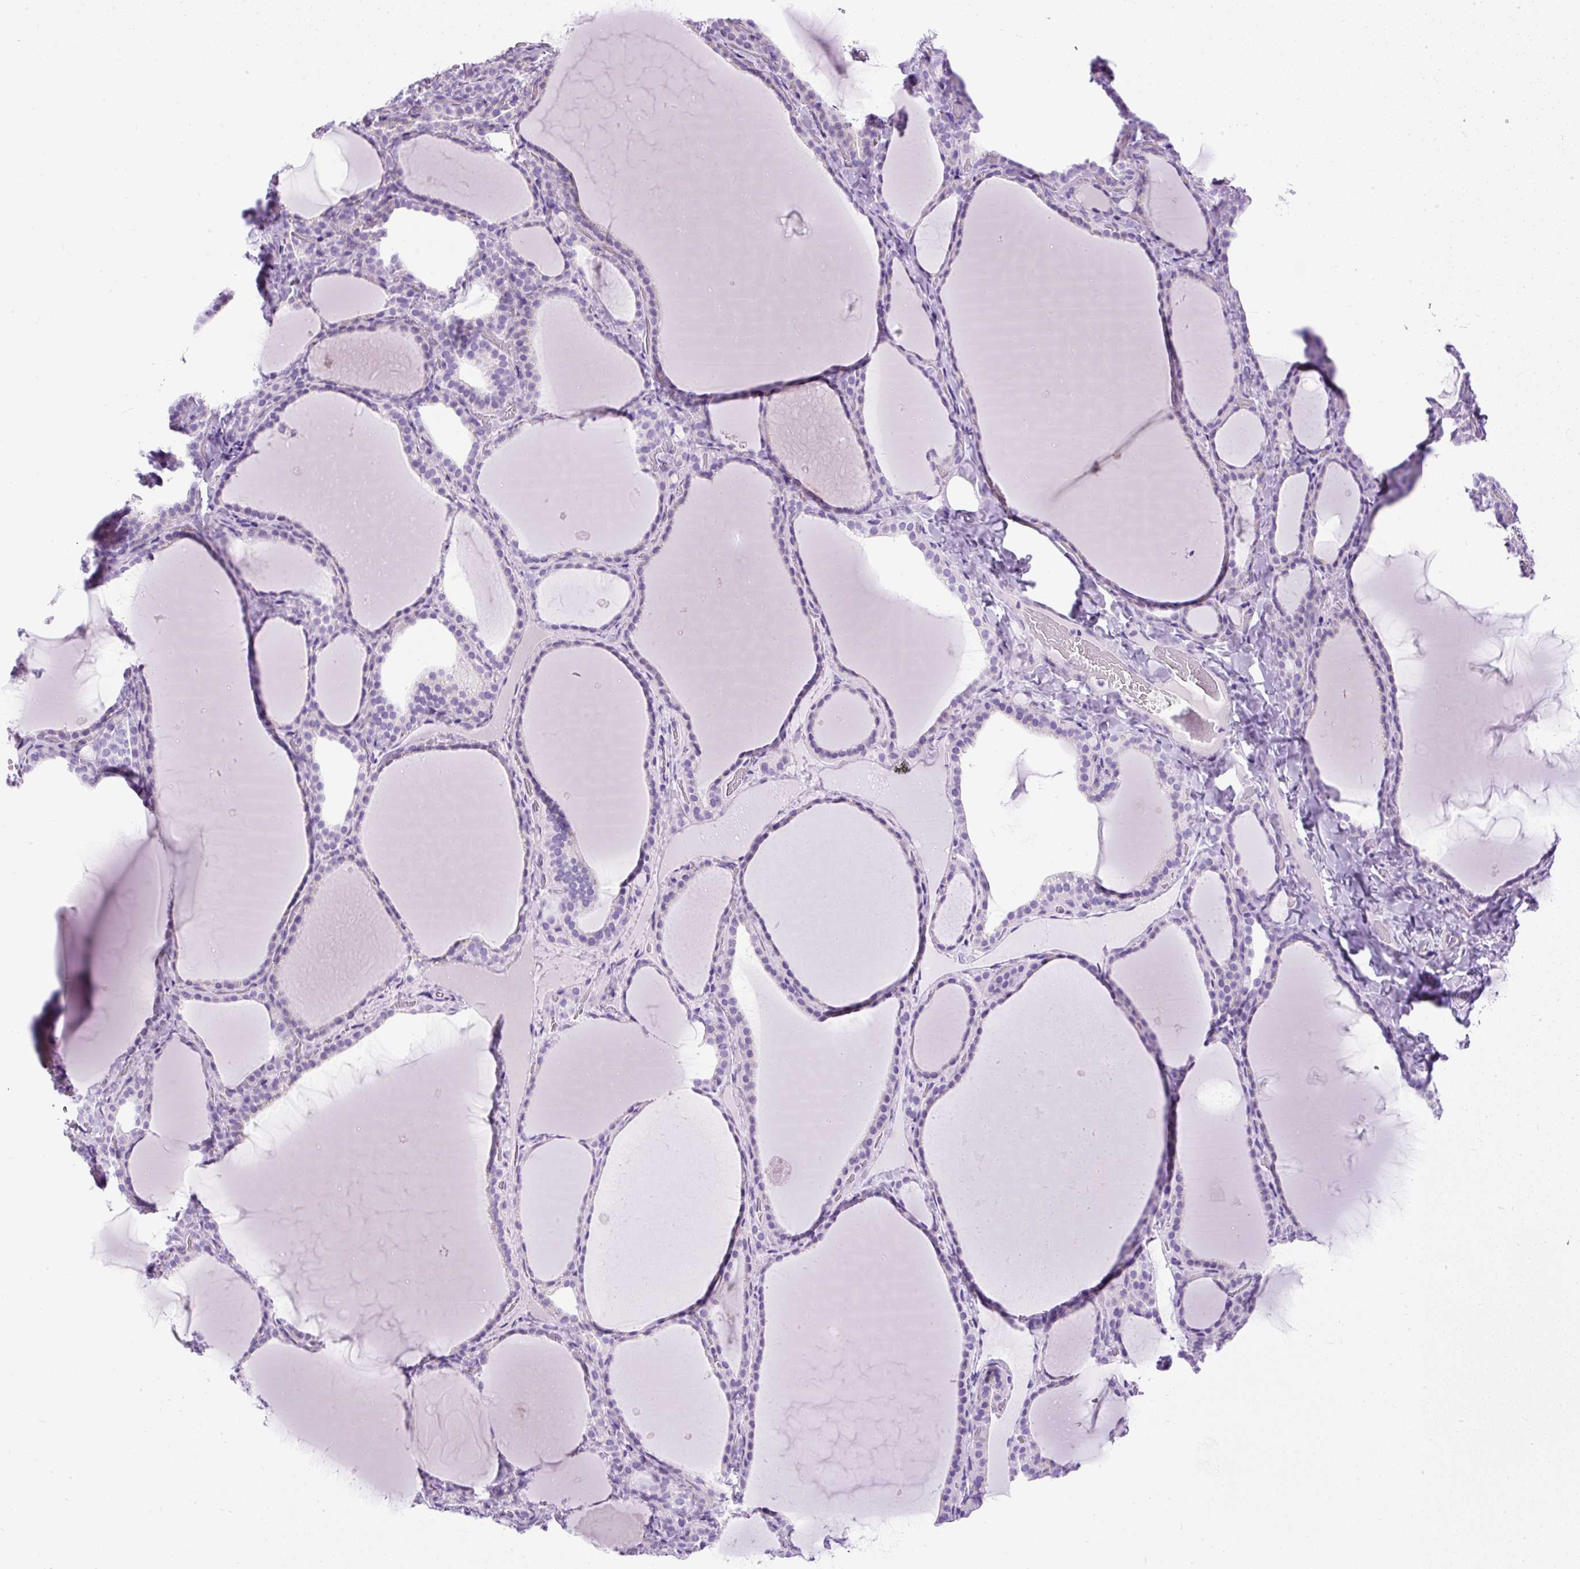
{"staining": {"intensity": "negative", "quantity": "none", "location": "none"}, "tissue": "thyroid gland", "cell_type": "Glandular cells", "image_type": "normal", "snomed": [{"axis": "morphology", "description": "Normal tissue, NOS"}, {"axis": "topography", "description": "Thyroid gland"}], "caption": "High power microscopy micrograph of an IHC micrograph of benign thyroid gland, revealing no significant expression in glandular cells.", "gene": "UPP1", "patient": {"sex": "female", "age": 22}}